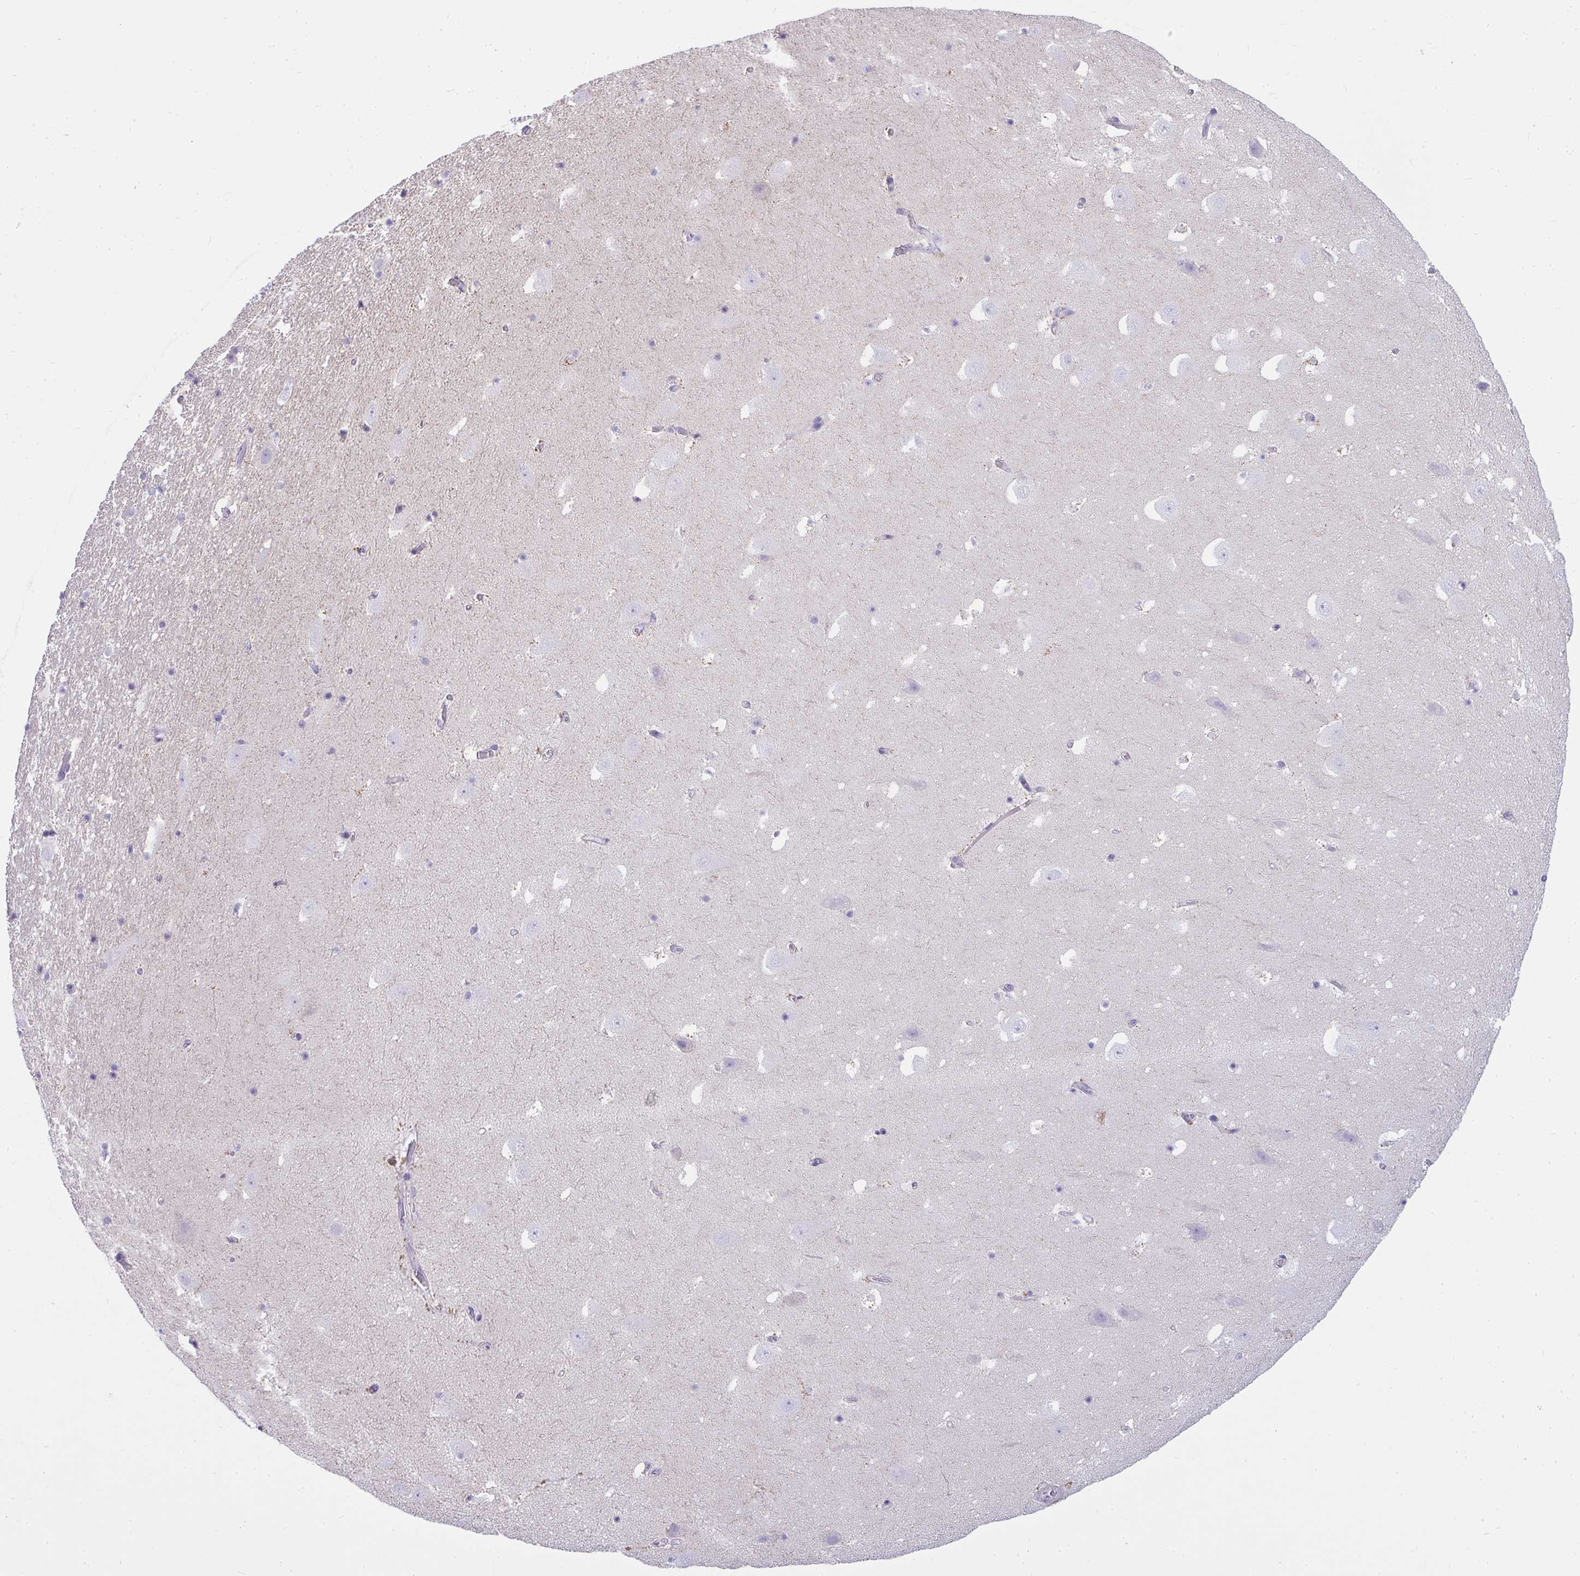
{"staining": {"intensity": "negative", "quantity": "none", "location": "none"}, "tissue": "hippocampus", "cell_type": "Glial cells", "image_type": "normal", "snomed": [{"axis": "morphology", "description": "Normal tissue, NOS"}, {"axis": "topography", "description": "Hippocampus"}], "caption": "Immunohistochemical staining of unremarkable hippocampus reveals no significant staining in glial cells. Nuclei are stained in blue.", "gene": "SUZ12", "patient": {"sex": "female", "age": 42}}